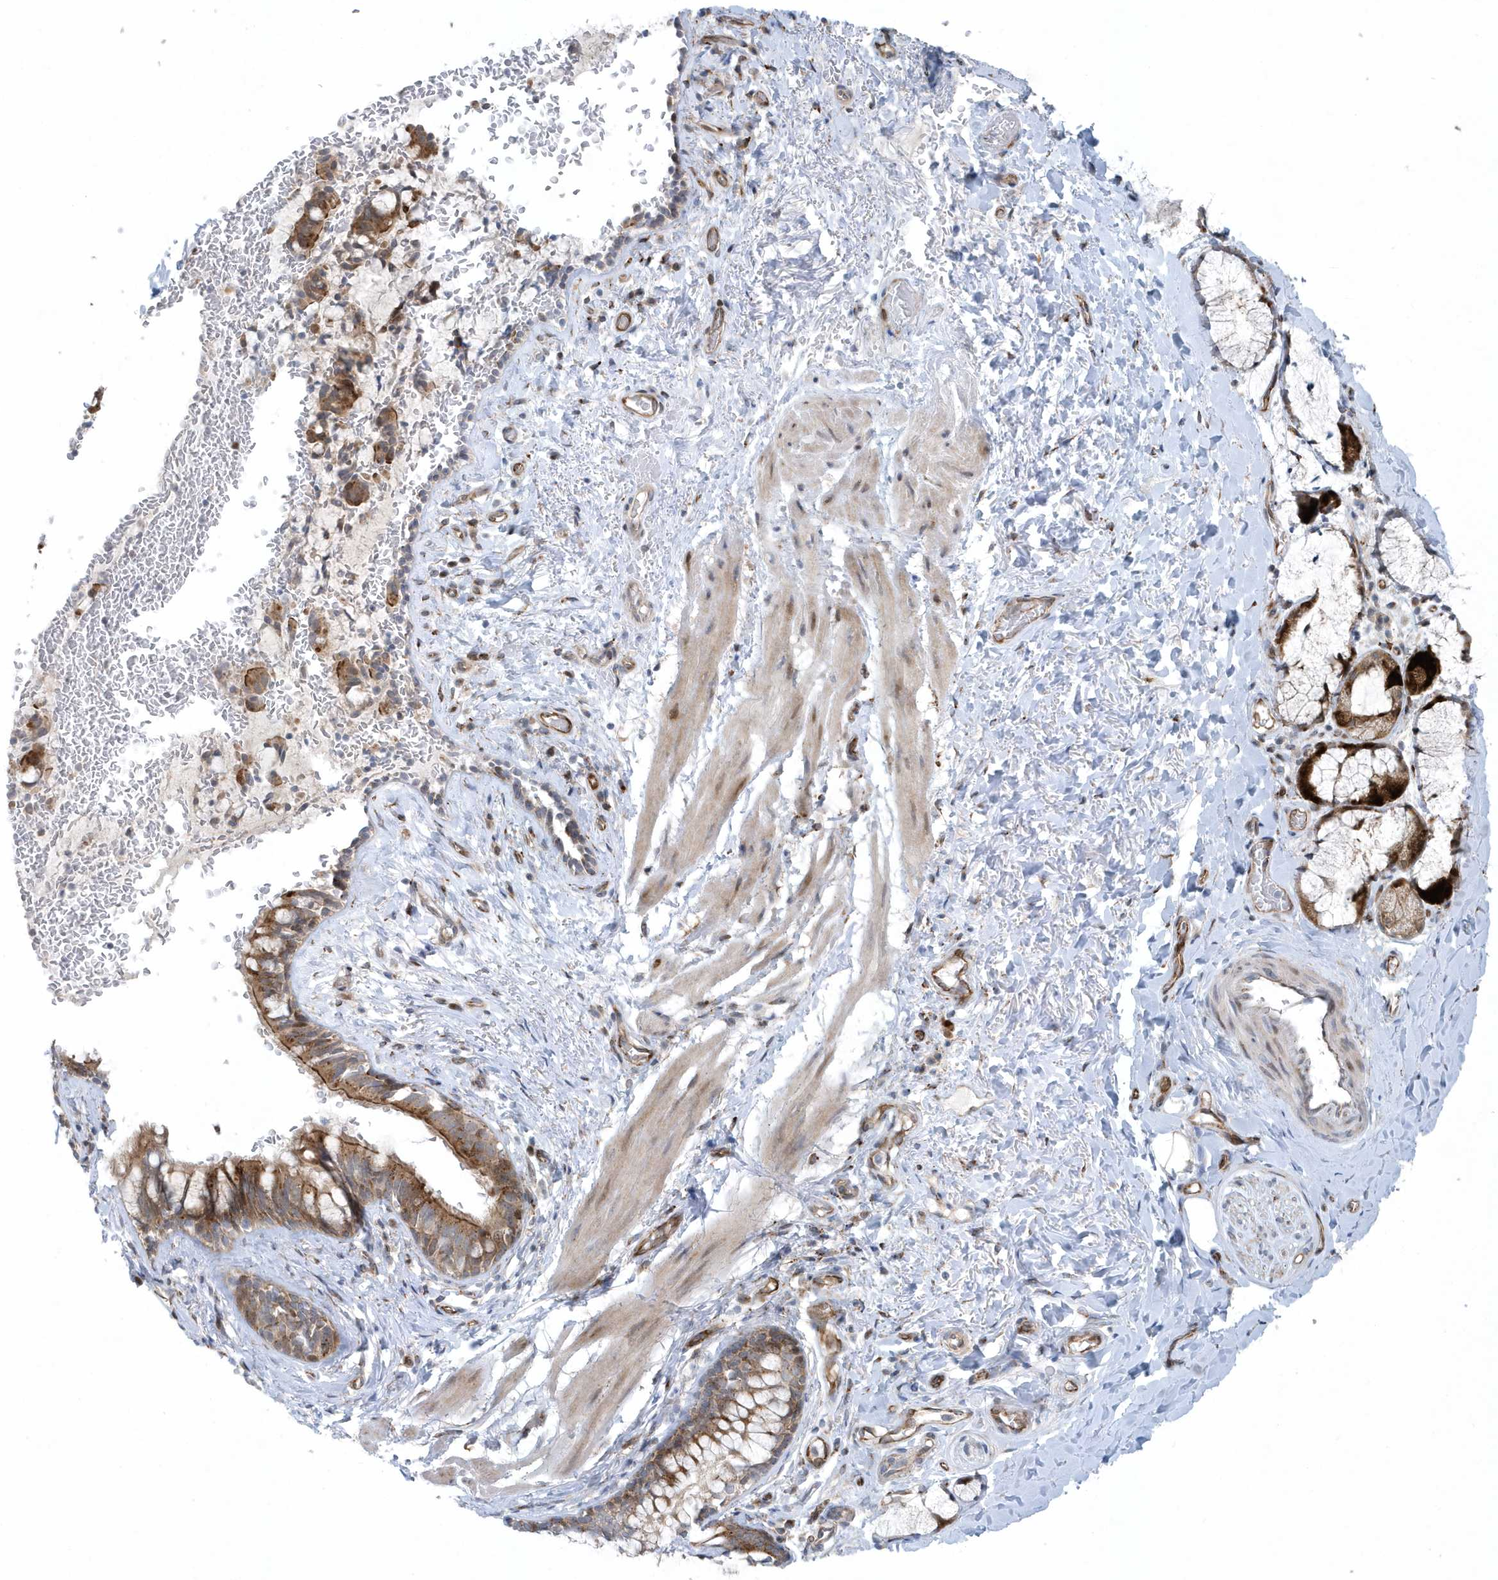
{"staining": {"intensity": "moderate", "quantity": ">75%", "location": "cytoplasmic/membranous"}, "tissue": "bronchus", "cell_type": "Respiratory epithelial cells", "image_type": "normal", "snomed": [{"axis": "morphology", "description": "Normal tissue, NOS"}, {"axis": "topography", "description": "Cartilage tissue"}, {"axis": "topography", "description": "Bronchus"}], "caption": "A micrograph of bronchus stained for a protein demonstrates moderate cytoplasmic/membranous brown staining in respiratory epithelial cells.", "gene": "FAM98A", "patient": {"sex": "female", "age": 36}}